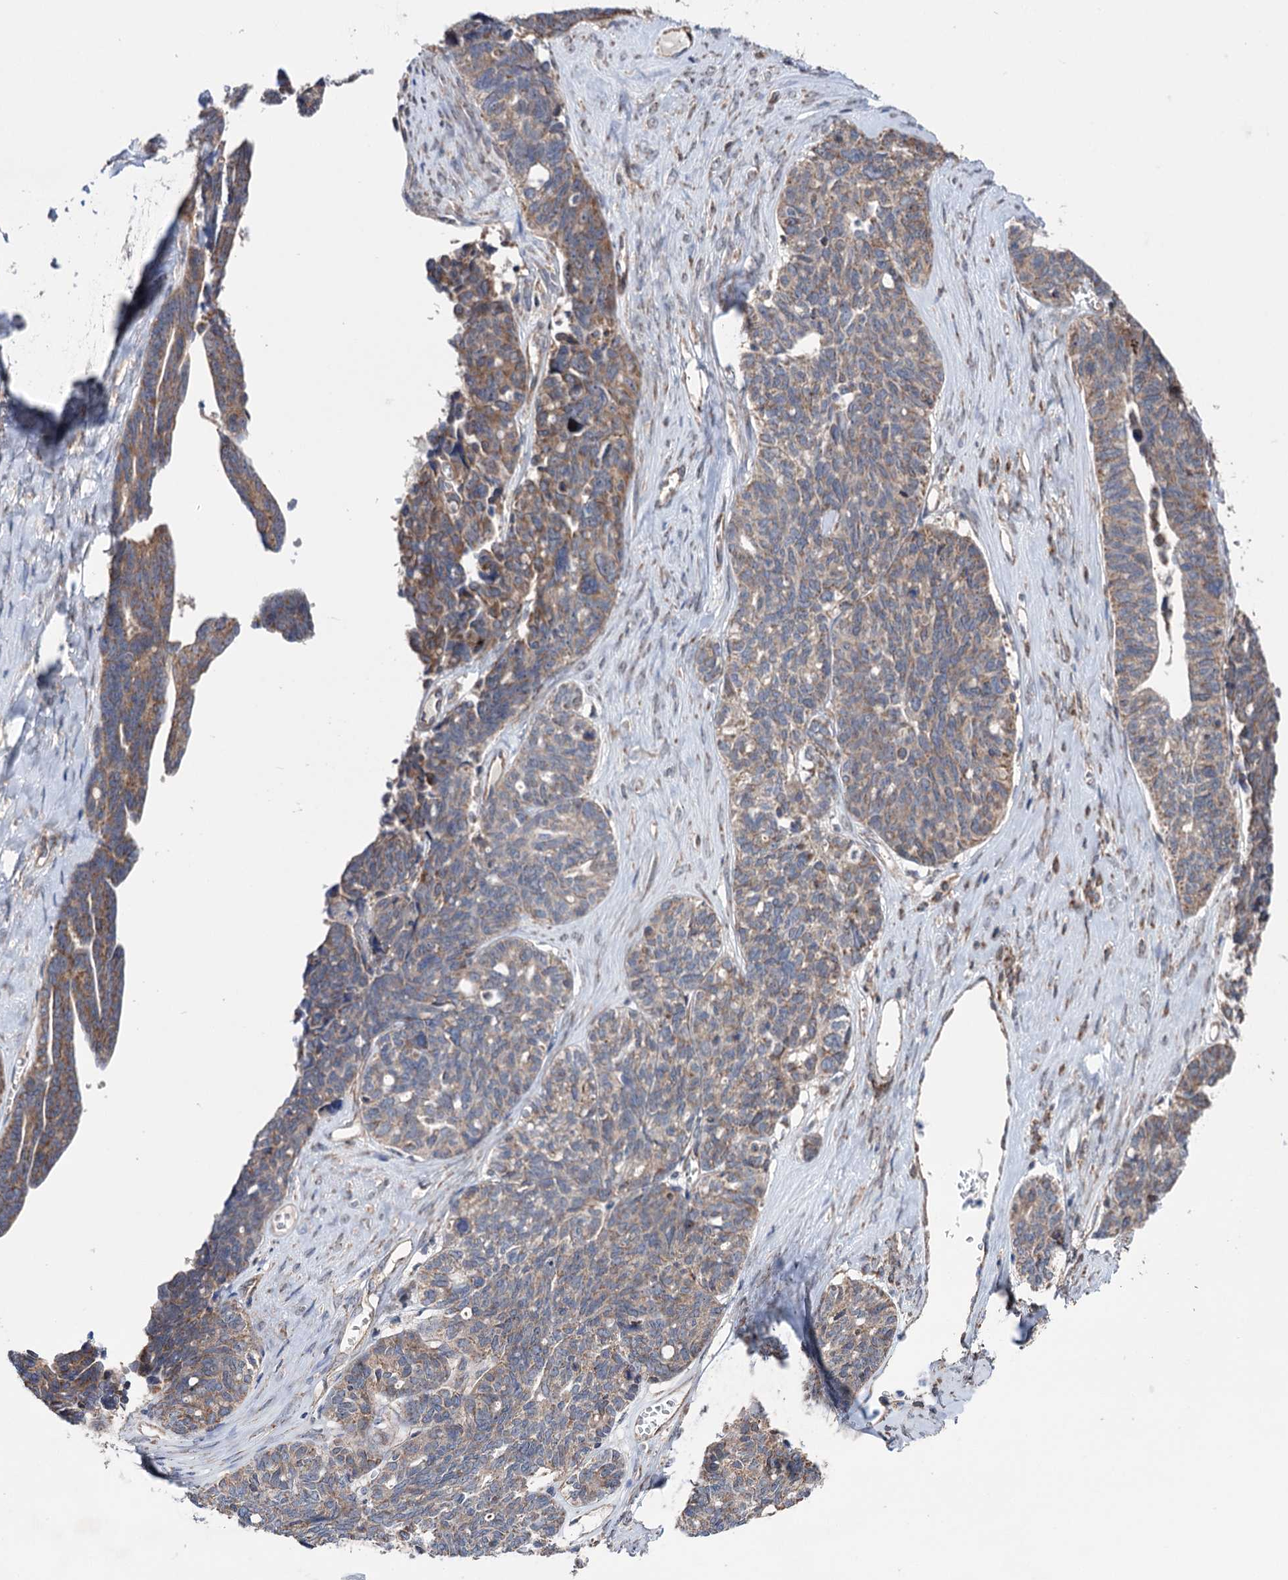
{"staining": {"intensity": "moderate", "quantity": "25%-75%", "location": "cytoplasmic/membranous"}, "tissue": "ovarian cancer", "cell_type": "Tumor cells", "image_type": "cancer", "snomed": [{"axis": "morphology", "description": "Cystadenocarcinoma, serous, NOS"}, {"axis": "topography", "description": "Ovary"}], "caption": "The image demonstrates staining of ovarian cancer (serous cystadenocarcinoma), revealing moderate cytoplasmic/membranous protein staining (brown color) within tumor cells.", "gene": "SUCLA2", "patient": {"sex": "female", "age": 79}}